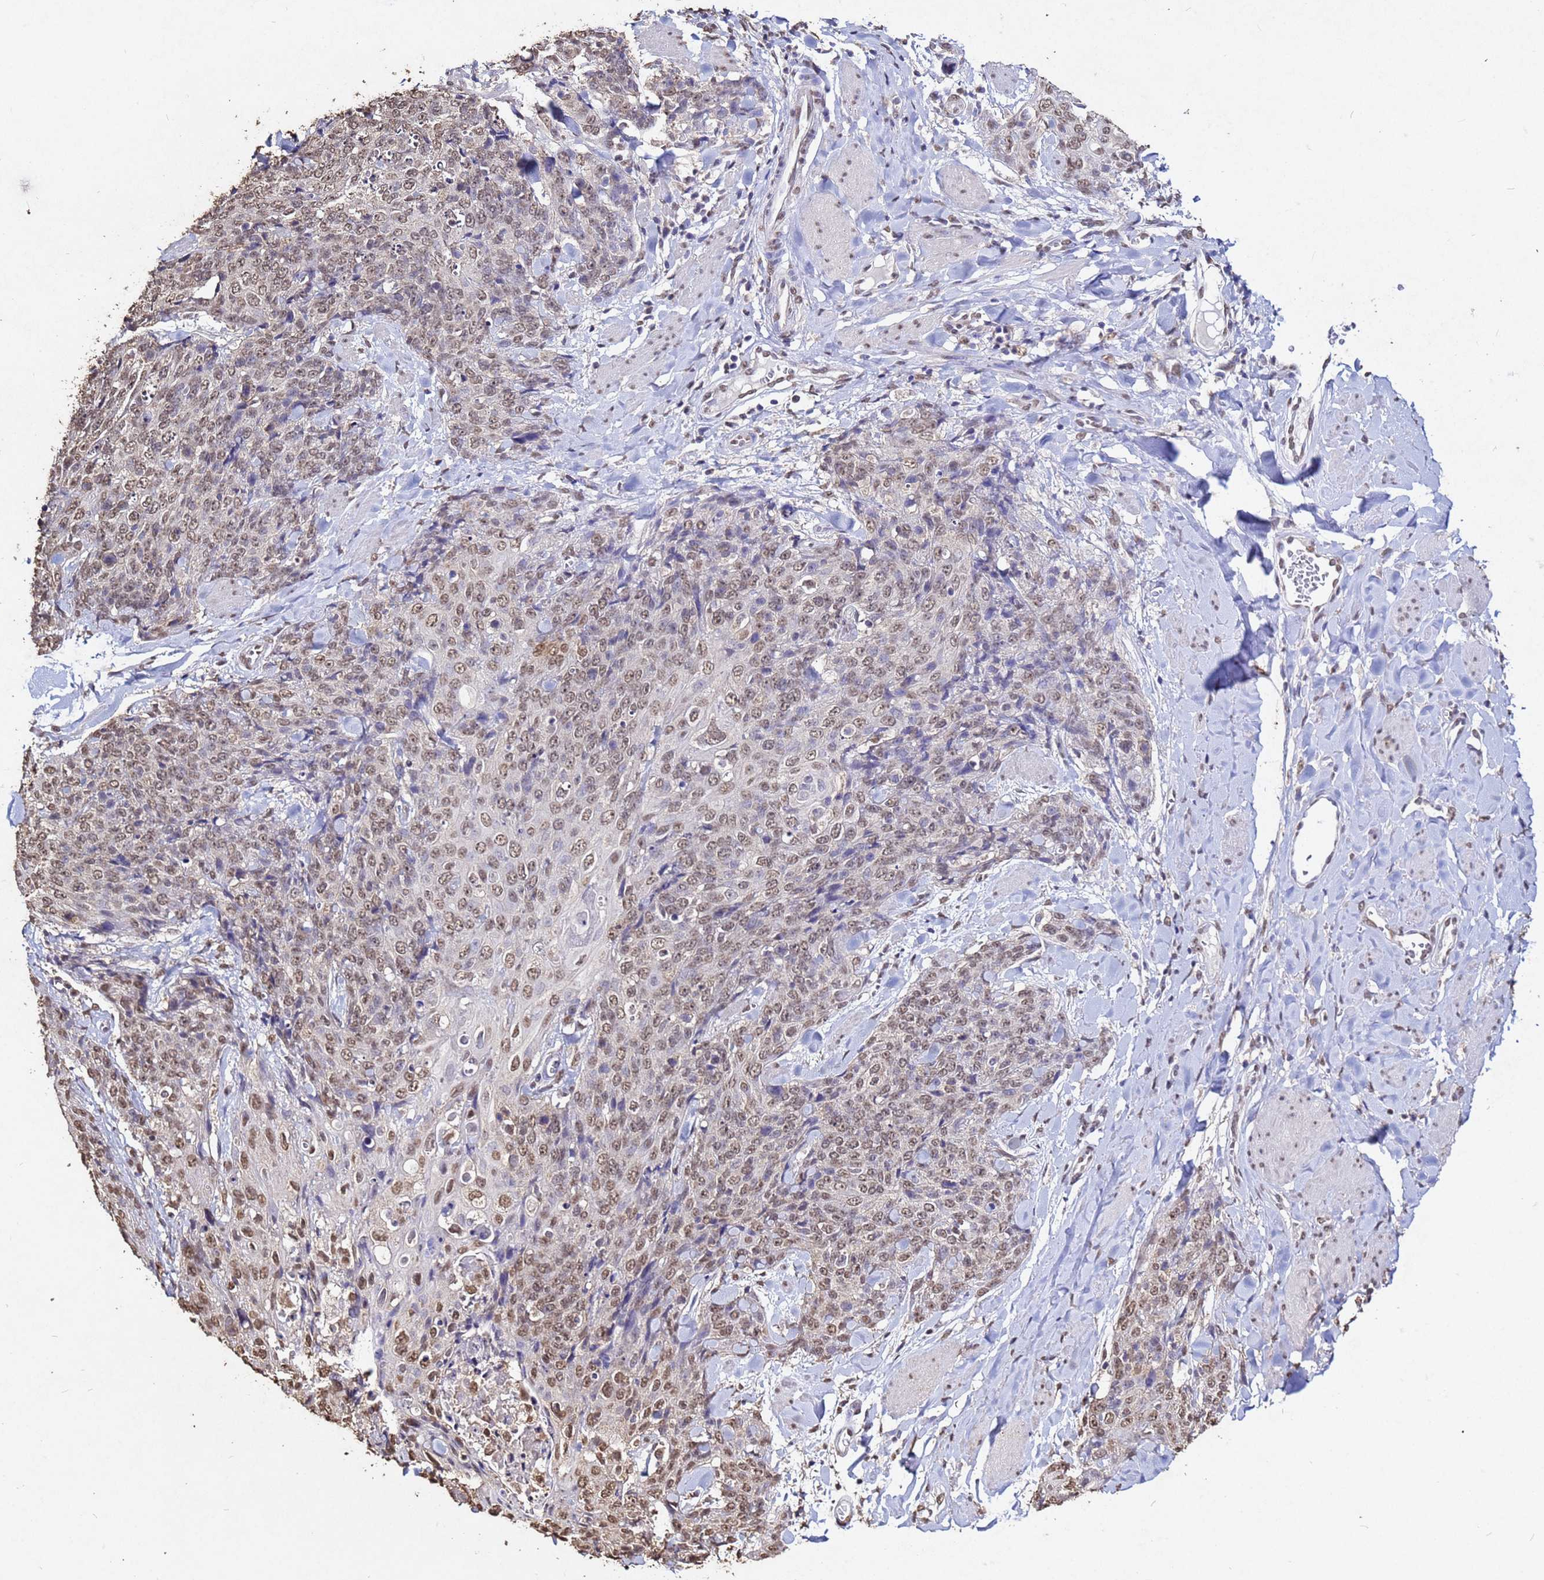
{"staining": {"intensity": "moderate", "quantity": ">75%", "location": "nuclear"}, "tissue": "skin cancer", "cell_type": "Tumor cells", "image_type": "cancer", "snomed": [{"axis": "morphology", "description": "Squamous cell carcinoma, NOS"}, {"axis": "topography", "description": "Skin"}, {"axis": "topography", "description": "Vulva"}], "caption": "Squamous cell carcinoma (skin) stained with immunohistochemistry demonstrates moderate nuclear staining in approximately >75% of tumor cells. (DAB = brown stain, brightfield microscopy at high magnification).", "gene": "MYOCD", "patient": {"sex": "female", "age": 85}}